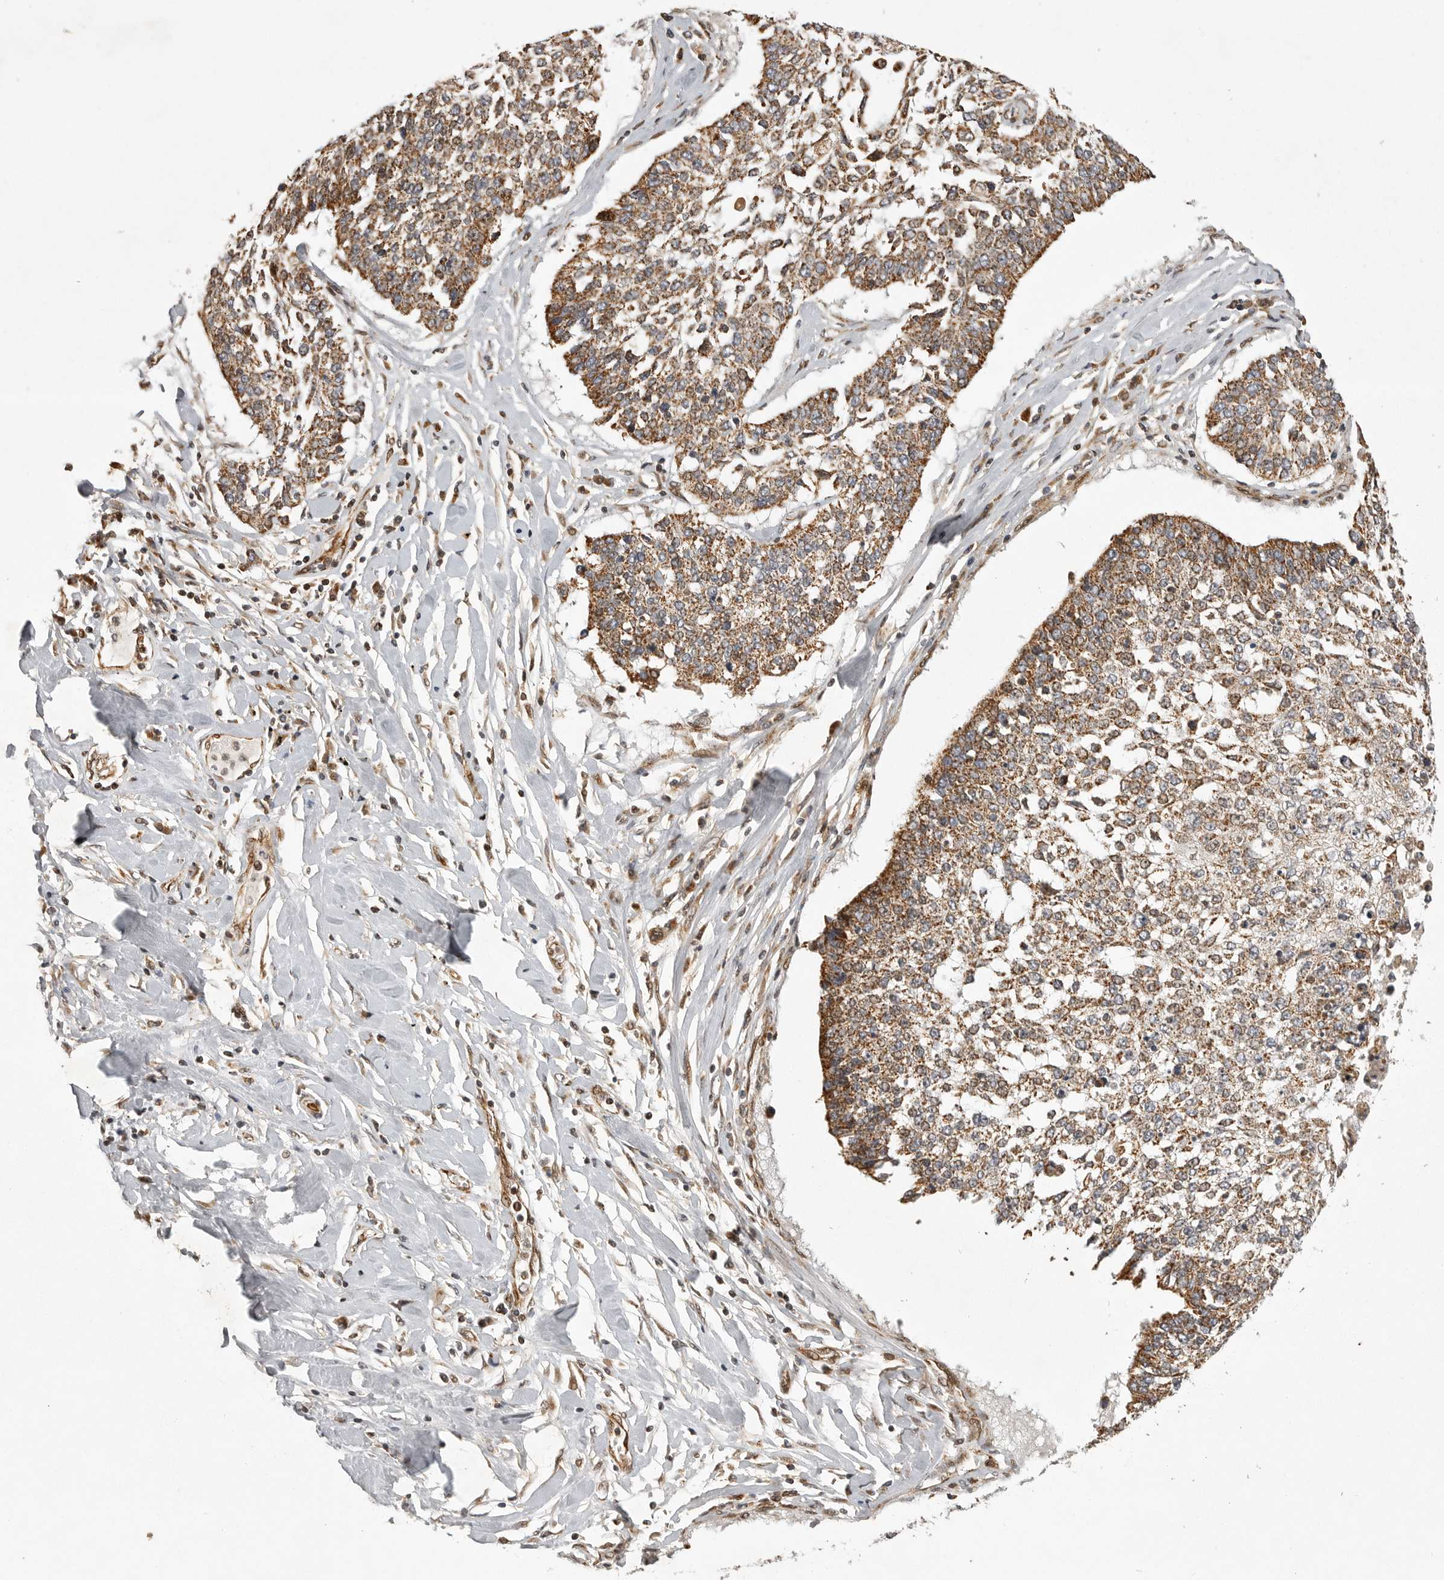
{"staining": {"intensity": "moderate", "quantity": ">75%", "location": "cytoplasmic/membranous"}, "tissue": "lung cancer", "cell_type": "Tumor cells", "image_type": "cancer", "snomed": [{"axis": "morphology", "description": "Normal tissue, NOS"}, {"axis": "morphology", "description": "Squamous cell carcinoma, NOS"}, {"axis": "topography", "description": "Cartilage tissue"}, {"axis": "topography", "description": "Bronchus"}, {"axis": "topography", "description": "Lung"}, {"axis": "topography", "description": "Peripheral nerve tissue"}], "caption": "Immunohistochemical staining of human squamous cell carcinoma (lung) demonstrates moderate cytoplasmic/membranous protein staining in about >75% of tumor cells.", "gene": "NARS2", "patient": {"sex": "female", "age": 49}}